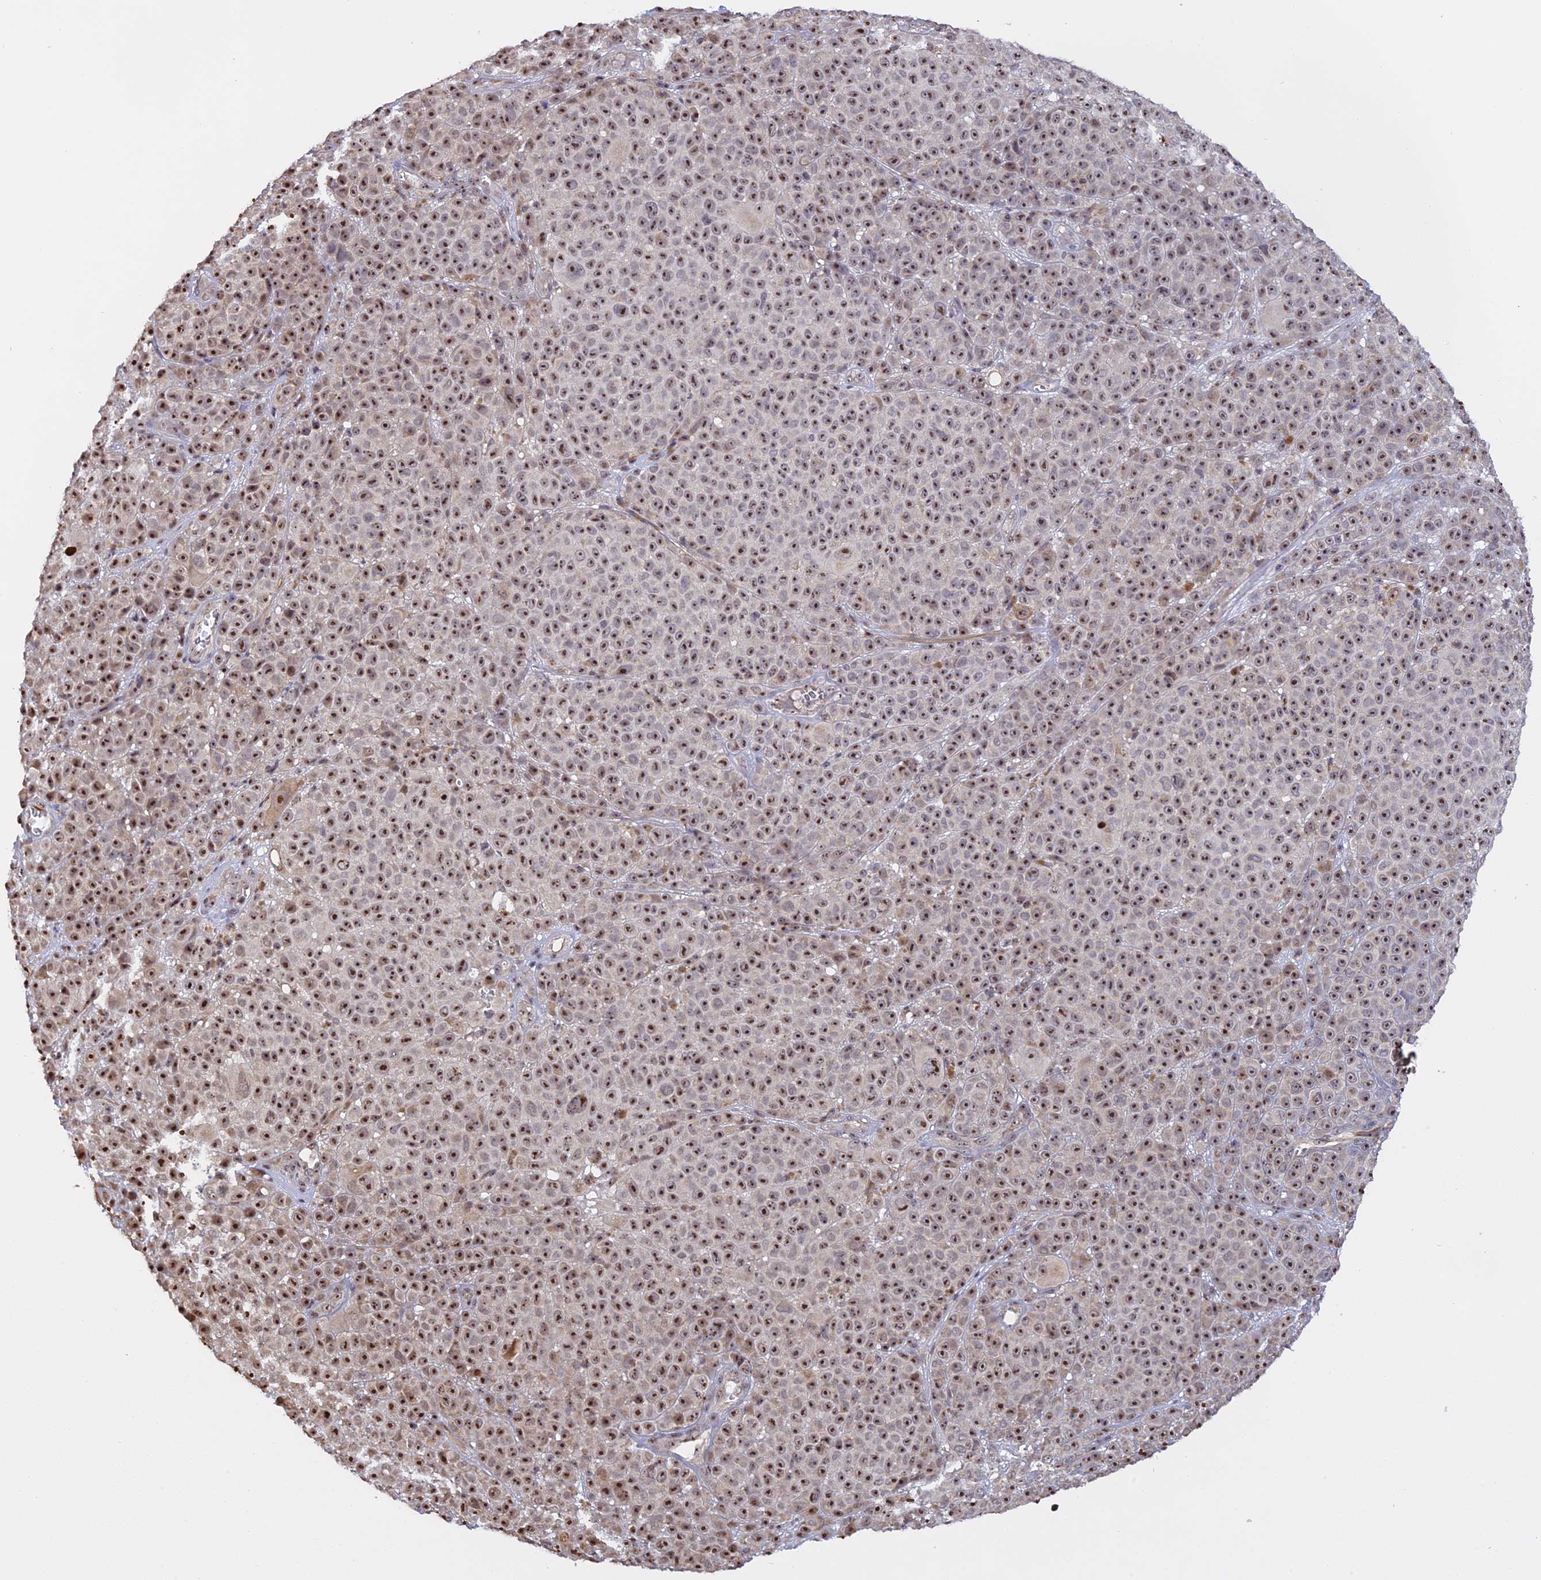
{"staining": {"intensity": "moderate", "quantity": ">75%", "location": "nuclear"}, "tissue": "melanoma", "cell_type": "Tumor cells", "image_type": "cancer", "snomed": [{"axis": "morphology", "description": "Malignant melanoma, NOS"}, {"axis": "topography", "description": "Skin"}], "caption": "A histopathology image of melanoma stained for a protein demonstrates moderate nuclear brown staining in tumor cells.", "gene": "MGA", "patient": {"sex": "female", "age": 94}}